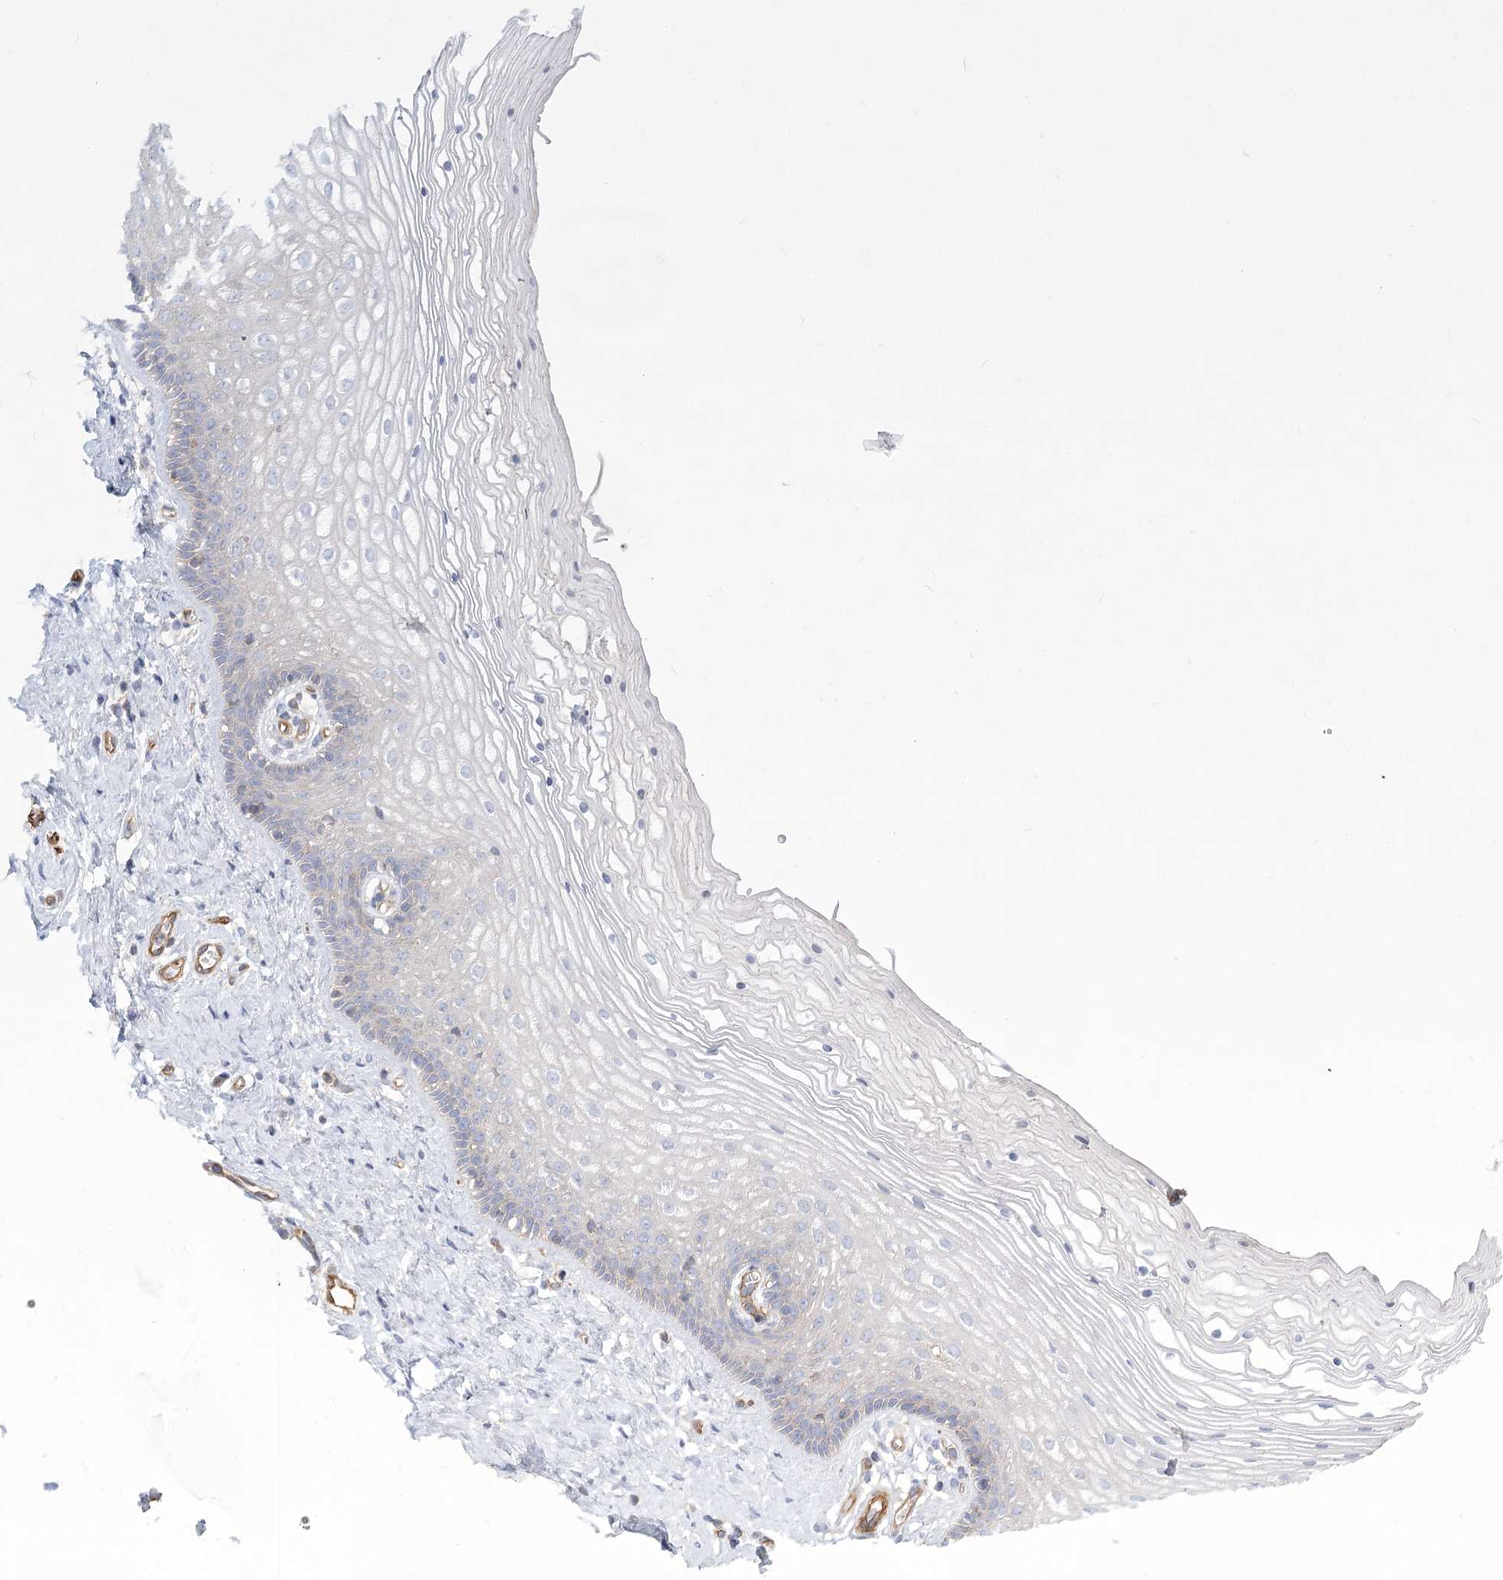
{"staining": {"intensity": "weak", "quantity": "<25%", "location": "cytoplasmic/membranous"}, "tissue": "vagina", "cell_type": "Squamous epithelial cells", "image_type": "normal", "snomed": [{"axis": "morphology", "description": "Normal tissue, NOS"}, {"axis": "topography", "description": "Vagina"}], "caption": "Human vagina stained for a protein using IHC shows no expression in squamous epithelial cells.", "gene": "IFT46", "patient": {"sex": "female", "age": 46}}